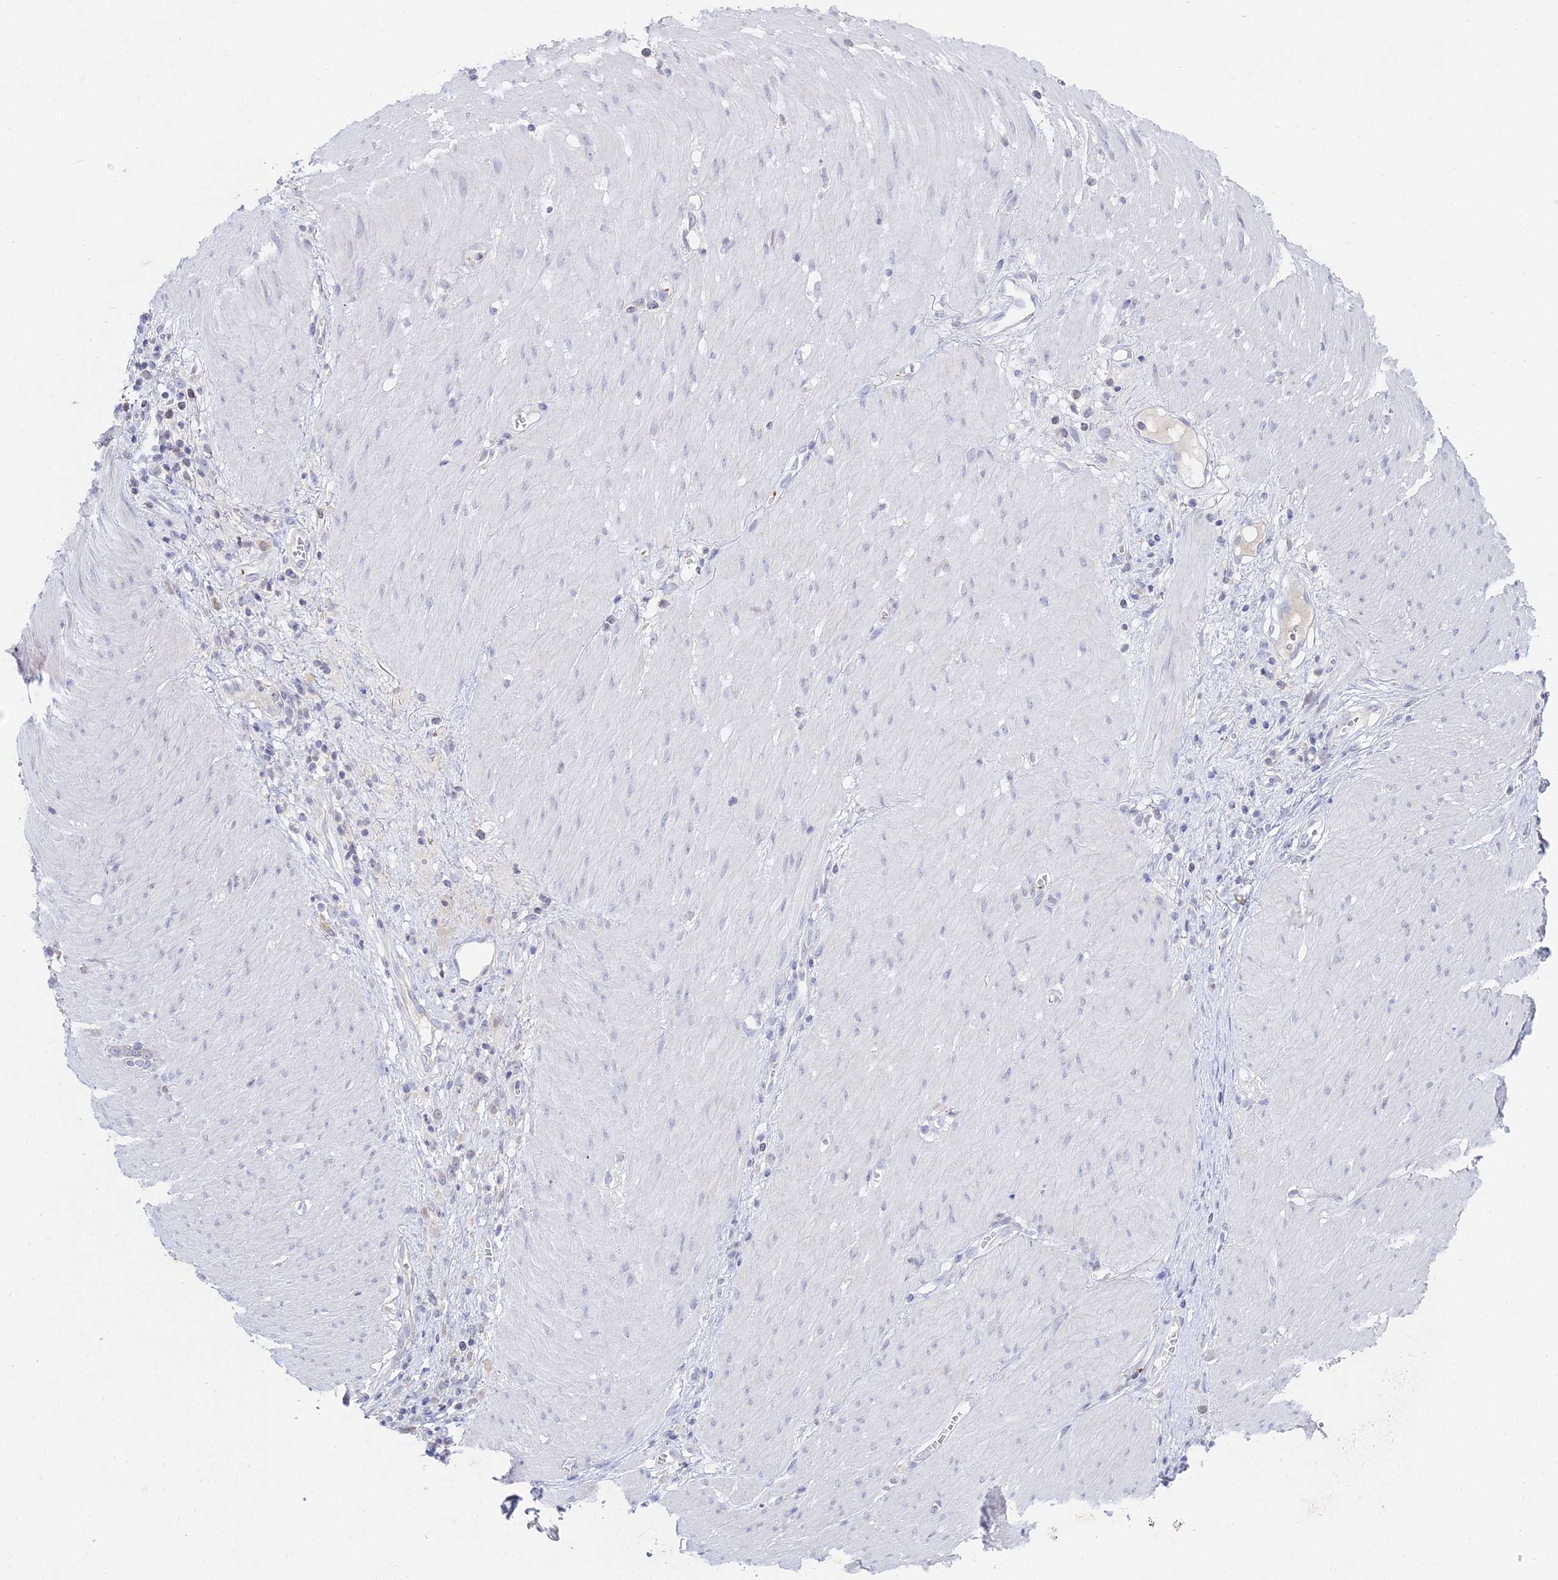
{"staining": {"intensity": "negative", "quantity": "none", "location": "none"}, "tissue": "stomach cancer", "cell_type": "Tumor cells", "image_type": "cancer", "snomed": [{"axis": "morphology", "description": "Adenocarcinoma, NOS"}, {"axis": "topography", "description": "Stomach"}], "caption": "Immunohistochemistry (IHC) histopathology image of neoplastic tissue: human adenocarcinoma (stomach) stained with DAB exhibits no significant protein expression in tumor cells.", "gene": "TMEM40", "patient": {"sex": "female", "age": 76}}